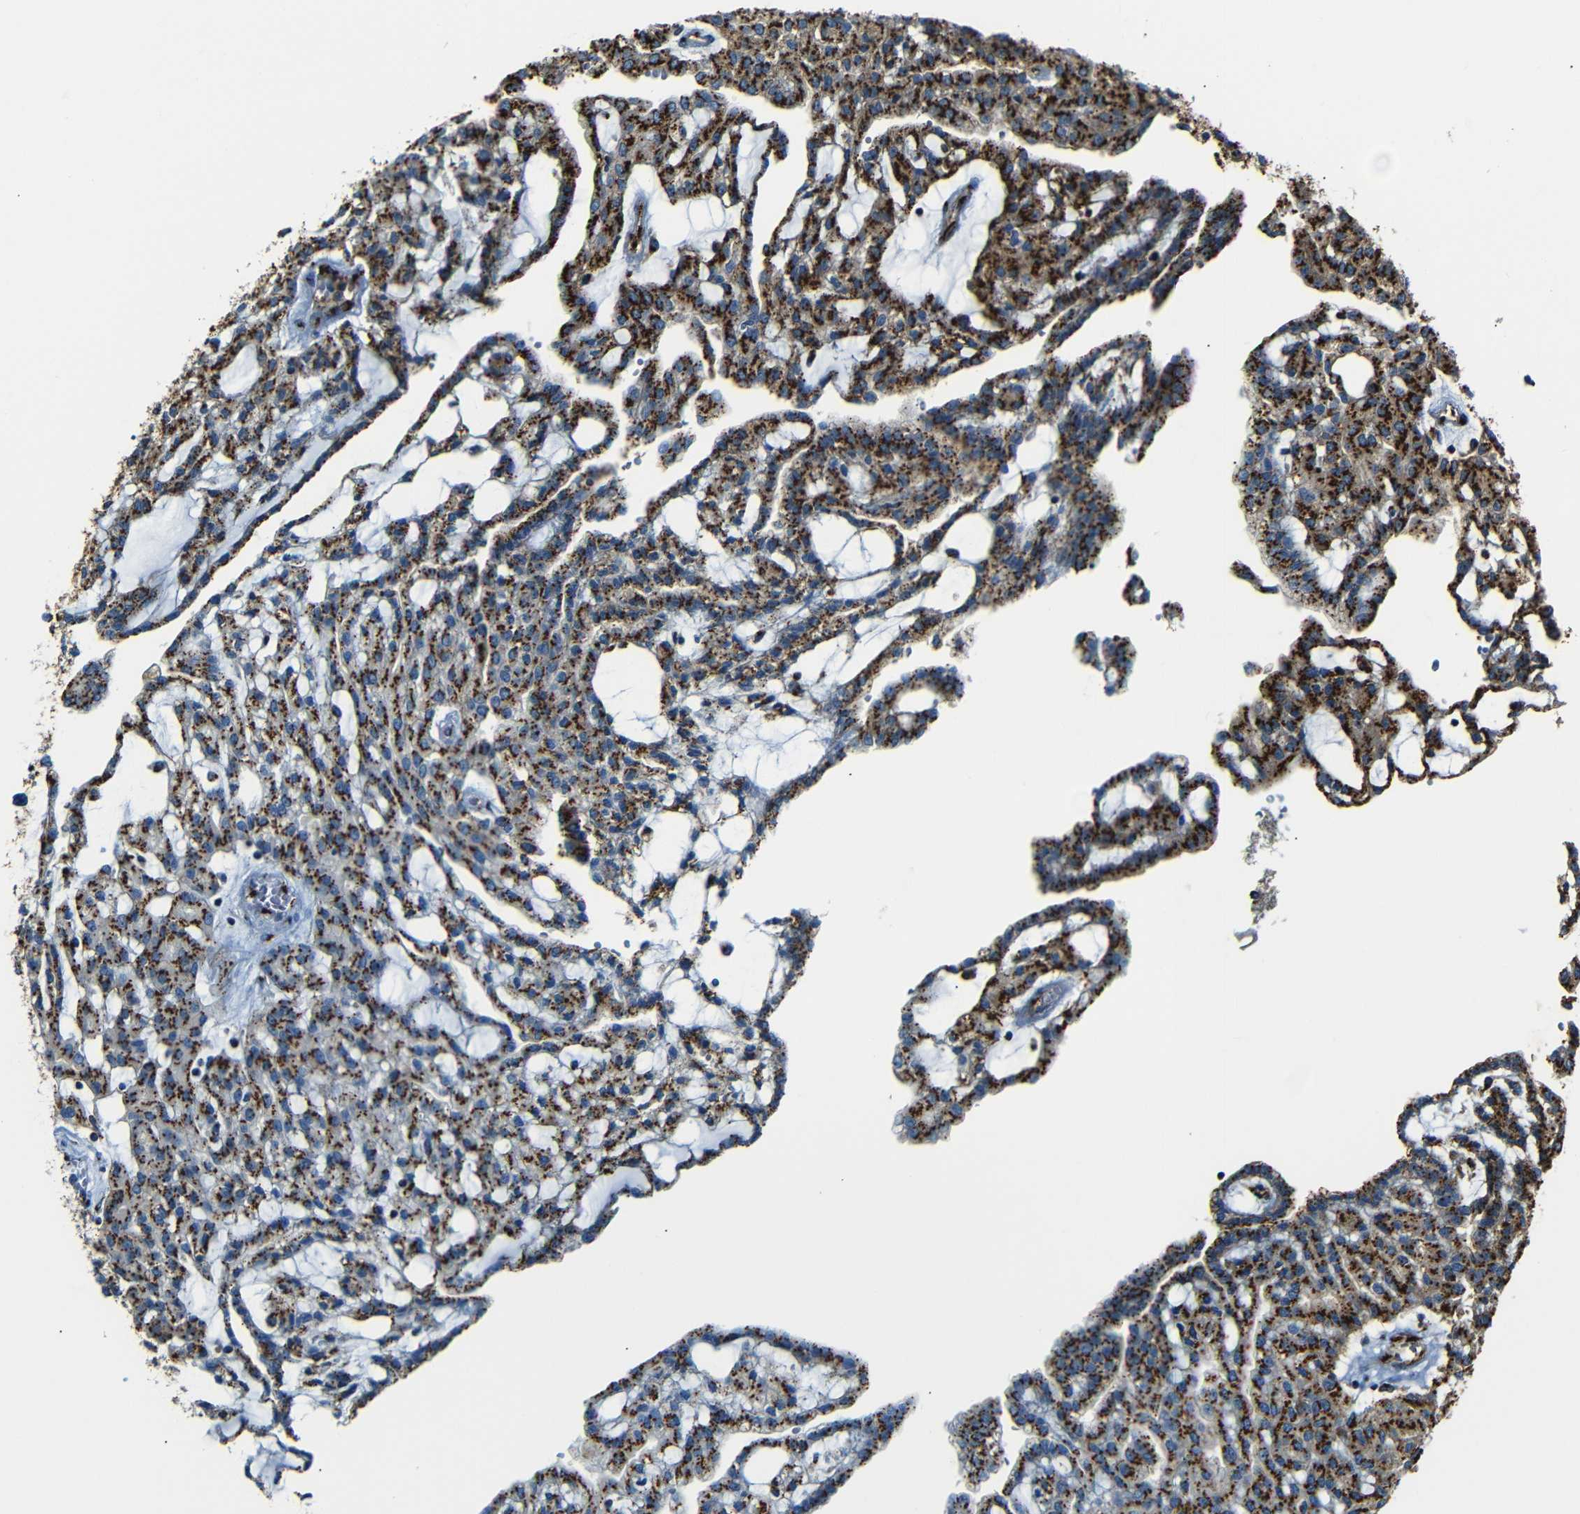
{"staining": {"intensity": "strong", "quantity": ">75%", "location": "cytoplasmic/membranous"}, "tissue": "renal cancer", "cell_type": "Tumor cells", "image_type": "cancer", "snomed": [{"axis": "morphology", "description": "Adenocarcinoma, NOS"}, {"axis": "topography", "description": "Kidney"}], "caption": "A brown stain shows strong cytoplasmic/membranous positivity of a protein in human renal adenocarcinoma tumor cells. The protein is shown in brown color, while the nuclei are stained blue.", "gene": "TGOLN2", "patient": {"sex": "male", "age": 63}}